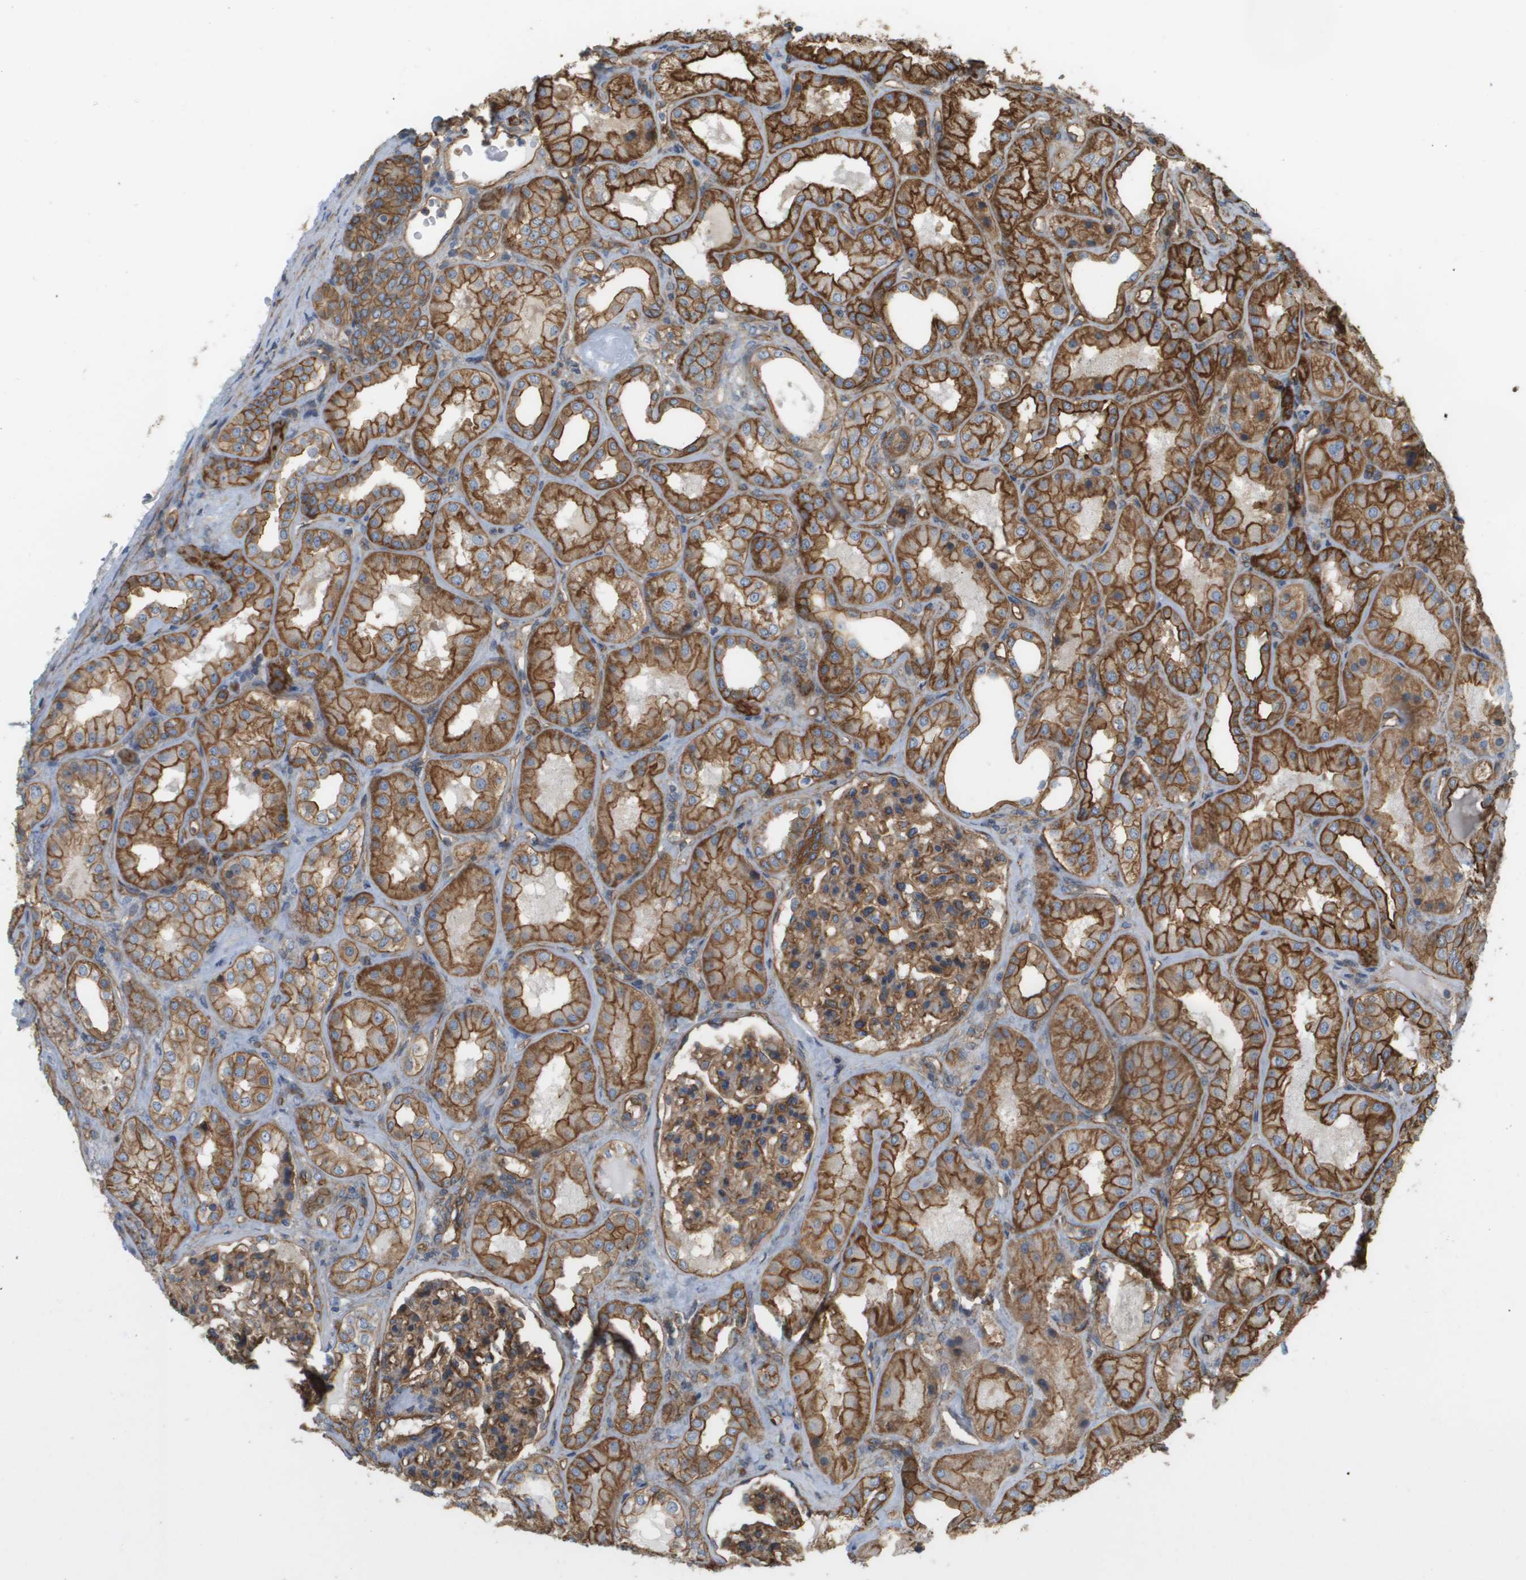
{"staining": {"intensity": "moderate", "quantity": ">75%", "location": "cytoplasmic/membranous"}, "tissue": "kidney", "cell_type": "Cells in glomeruli", "image_type": "normal", "snomed": [{"axis": "morphology", "description": "Normal tissue, NOS"}, {"axis": "topography", "description": "Kidney"}], "caption": "The immunohistochemical stain labels moderate cytoplasmic/membranous expression in cells in glomeruli of normal kidney.", "gene": "SGMS2", "patient": {"sex": "female", "age": 56}}